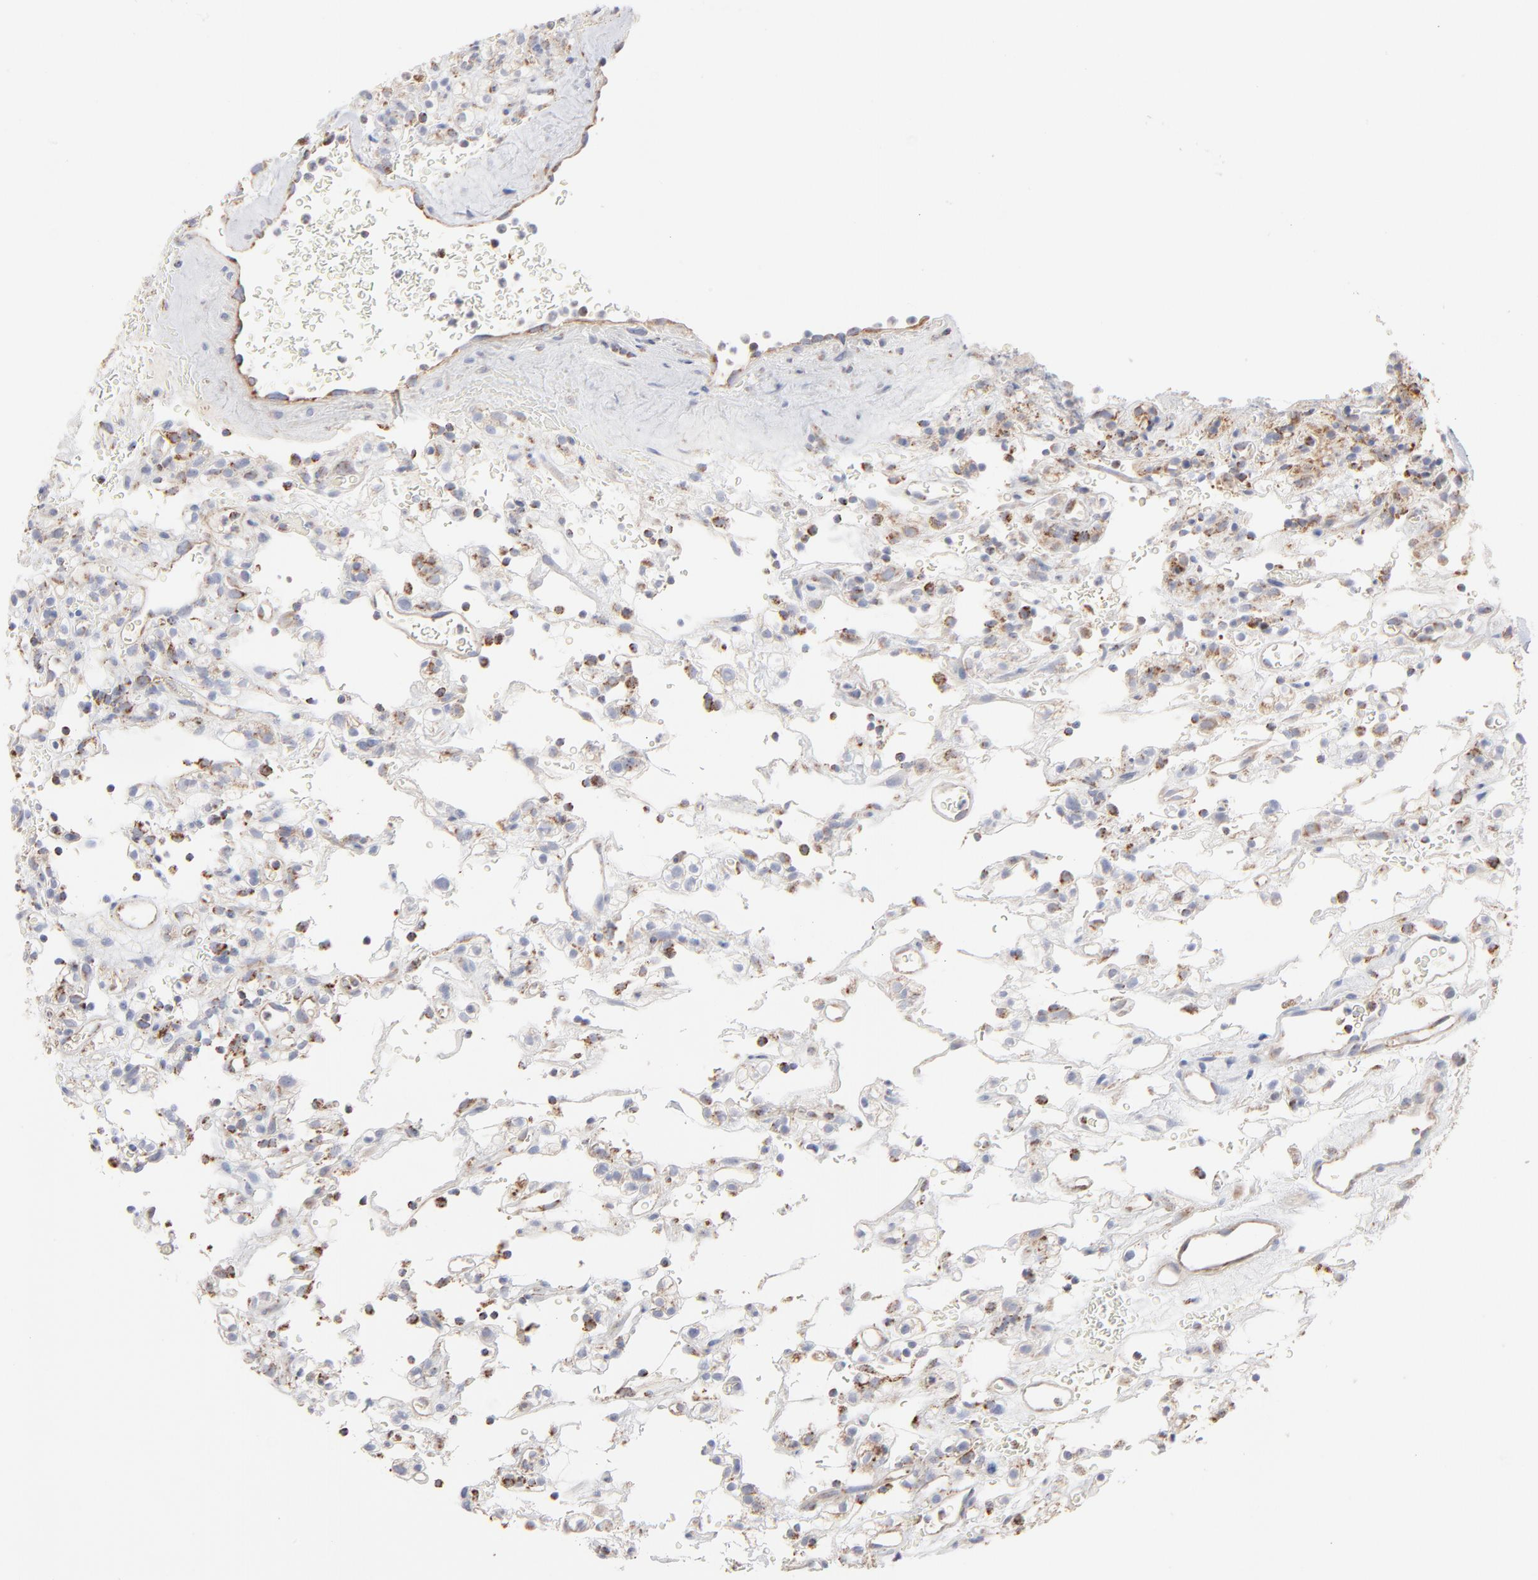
{"staining": {"intensity": "moderate", "quantity": "25%-75%", "location": "cytoplasmic/membranous"}, "tissue": "renal cancer", "cell_type": "Tumor cells", "image_type": "cancer", "snomed": [{"axis": "morphology", "description": "Normal tissue, NOS"}, {"axis": "morphology", "description": "Adenocarcinoma, NOS"}, {"axis": "topography", "description": "Kidney"}], "caption": "Protein expression by IHC demonstrates moderate cytoplasmic/membranous staining in approximately 25%-75% of tumor cells in adenocarcinoma (renal). (DAB (3,3'-diaminobenzidine) IHC, brown staining for protein, blue staining for nuclei).", "gene": "ASB3", "patient": {"sex": "female", "age": 72}}